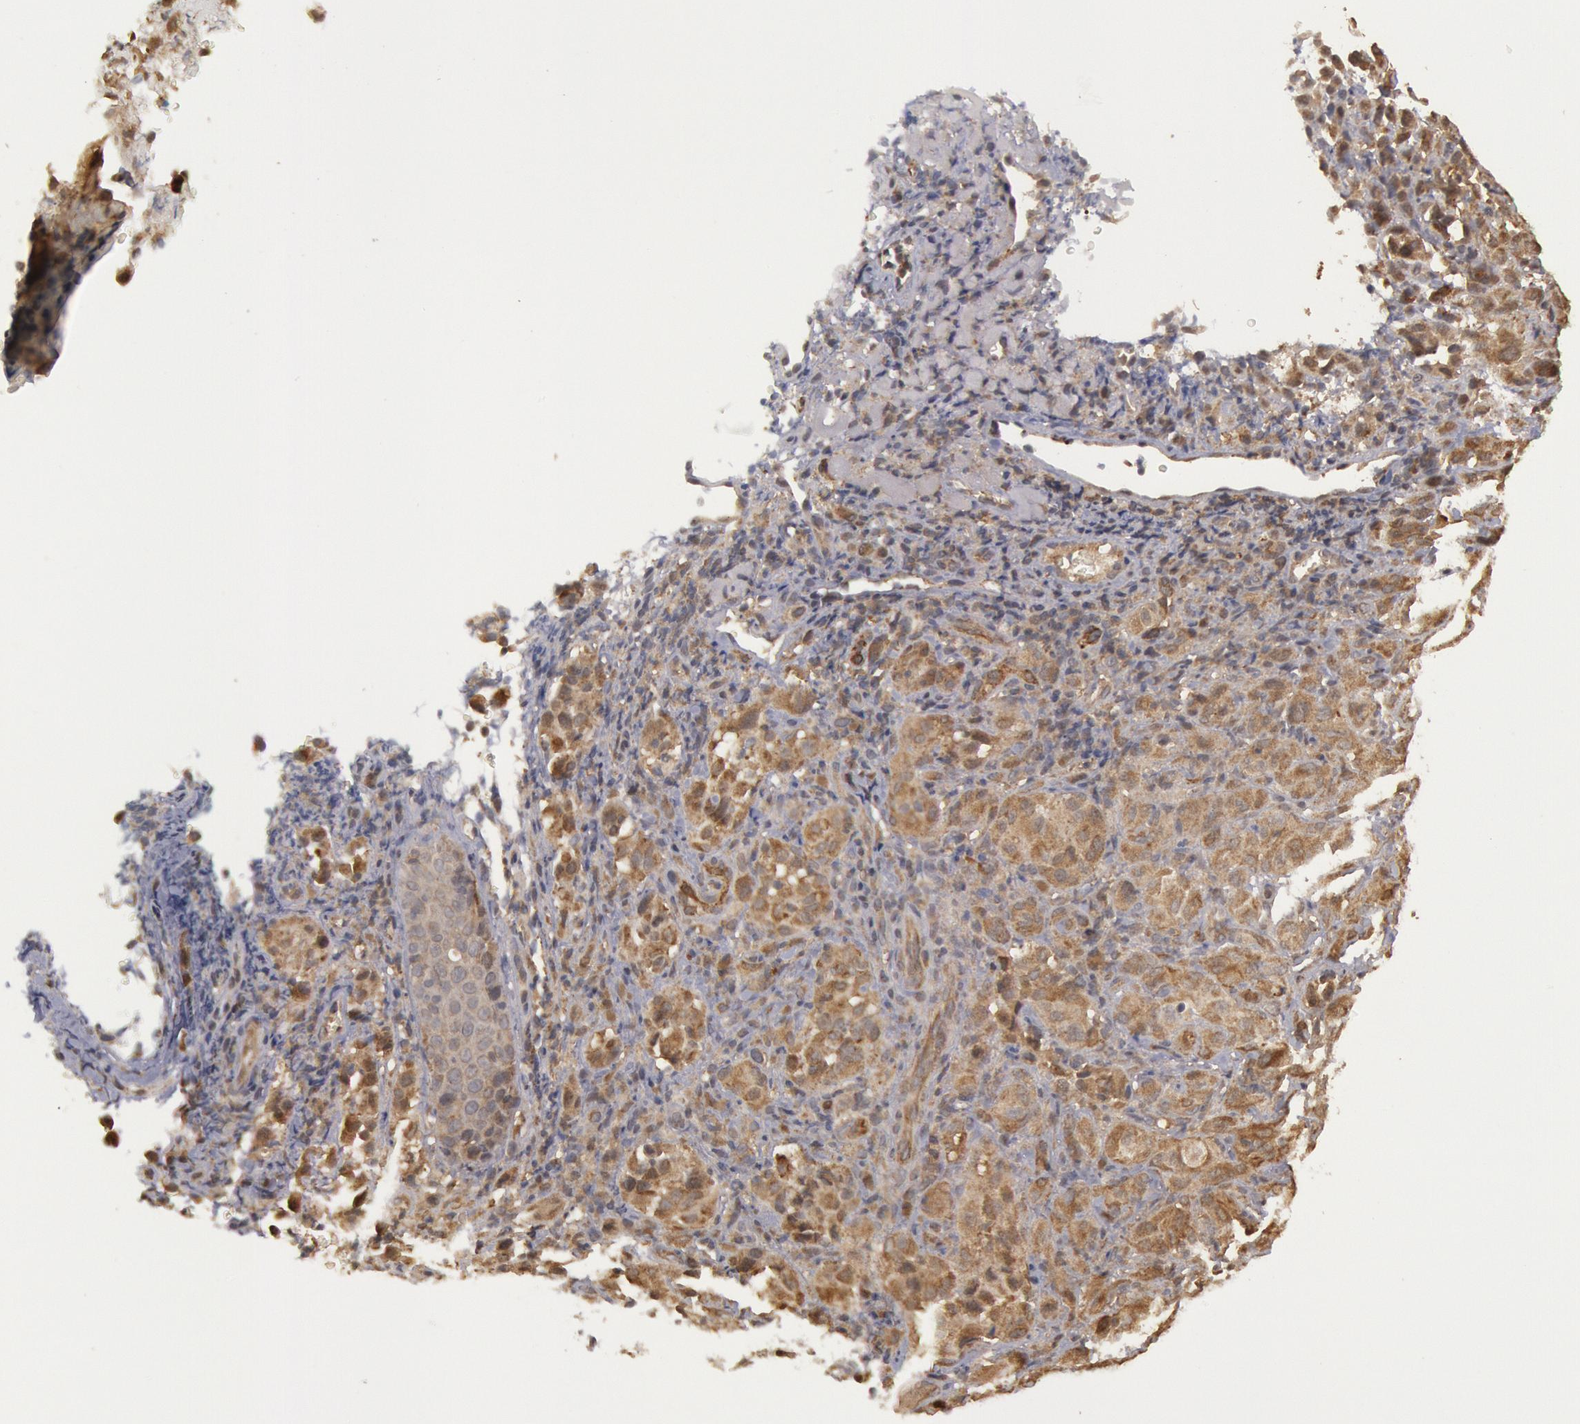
{"staining": {"intensity": "moderate", "quantity": ">75%", "location": "cytoplasmic/membranous"}, "tissue": "melanoma", "cell_type": "Tumor cells", "image_type": "cancer", "snomed": [{"axis": "morphology", "description": "Malignant melanoma, NOS"}, {"axis": "topography", "description": "Skin"}], "caption": "Moderate cytoplasmic/membranous positivity for a protein is present in about >75% of tumor cells of malignant melanoma using IHC.", "gene": "USP14", "patient": {"sex": "male", "age": 75}}